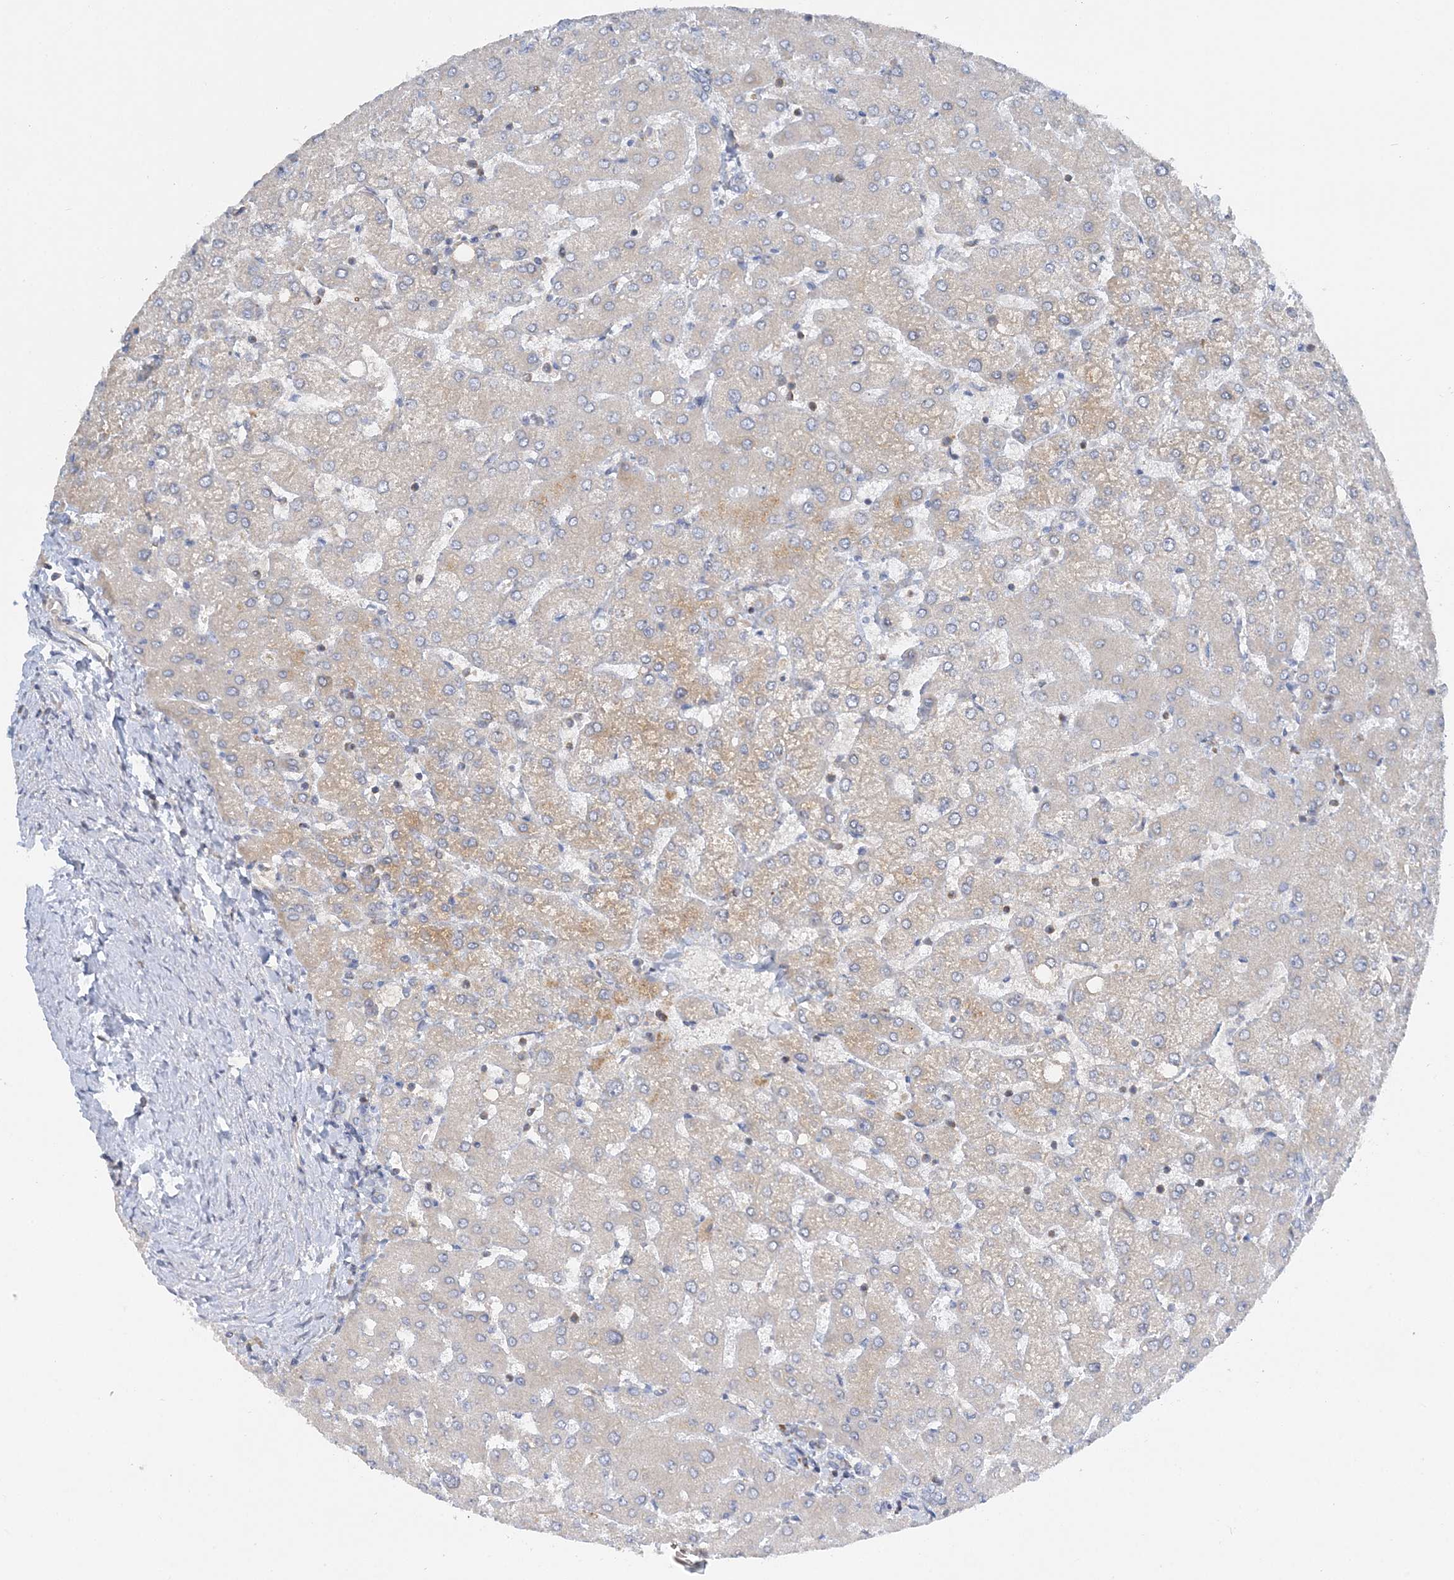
{"staining": {"intensity": "negative", "quantity": "none", "location": "none"}, "tissue": "liver", "cell_type": "Cholangiocytes", "image_type": "normal", "snomed": [{"axis": "morphology", "description": "Normal tissue, NOS"}, {"axis": "topography", "description": "Liver"}], "caption": "An immunohistochemistry (IHC) photomicrograph of normal liver is shown. There is no staining in cholangiocytes of liver.", "gene": "FAM114A2", "patient": {"sex": "female", "age": 54}}